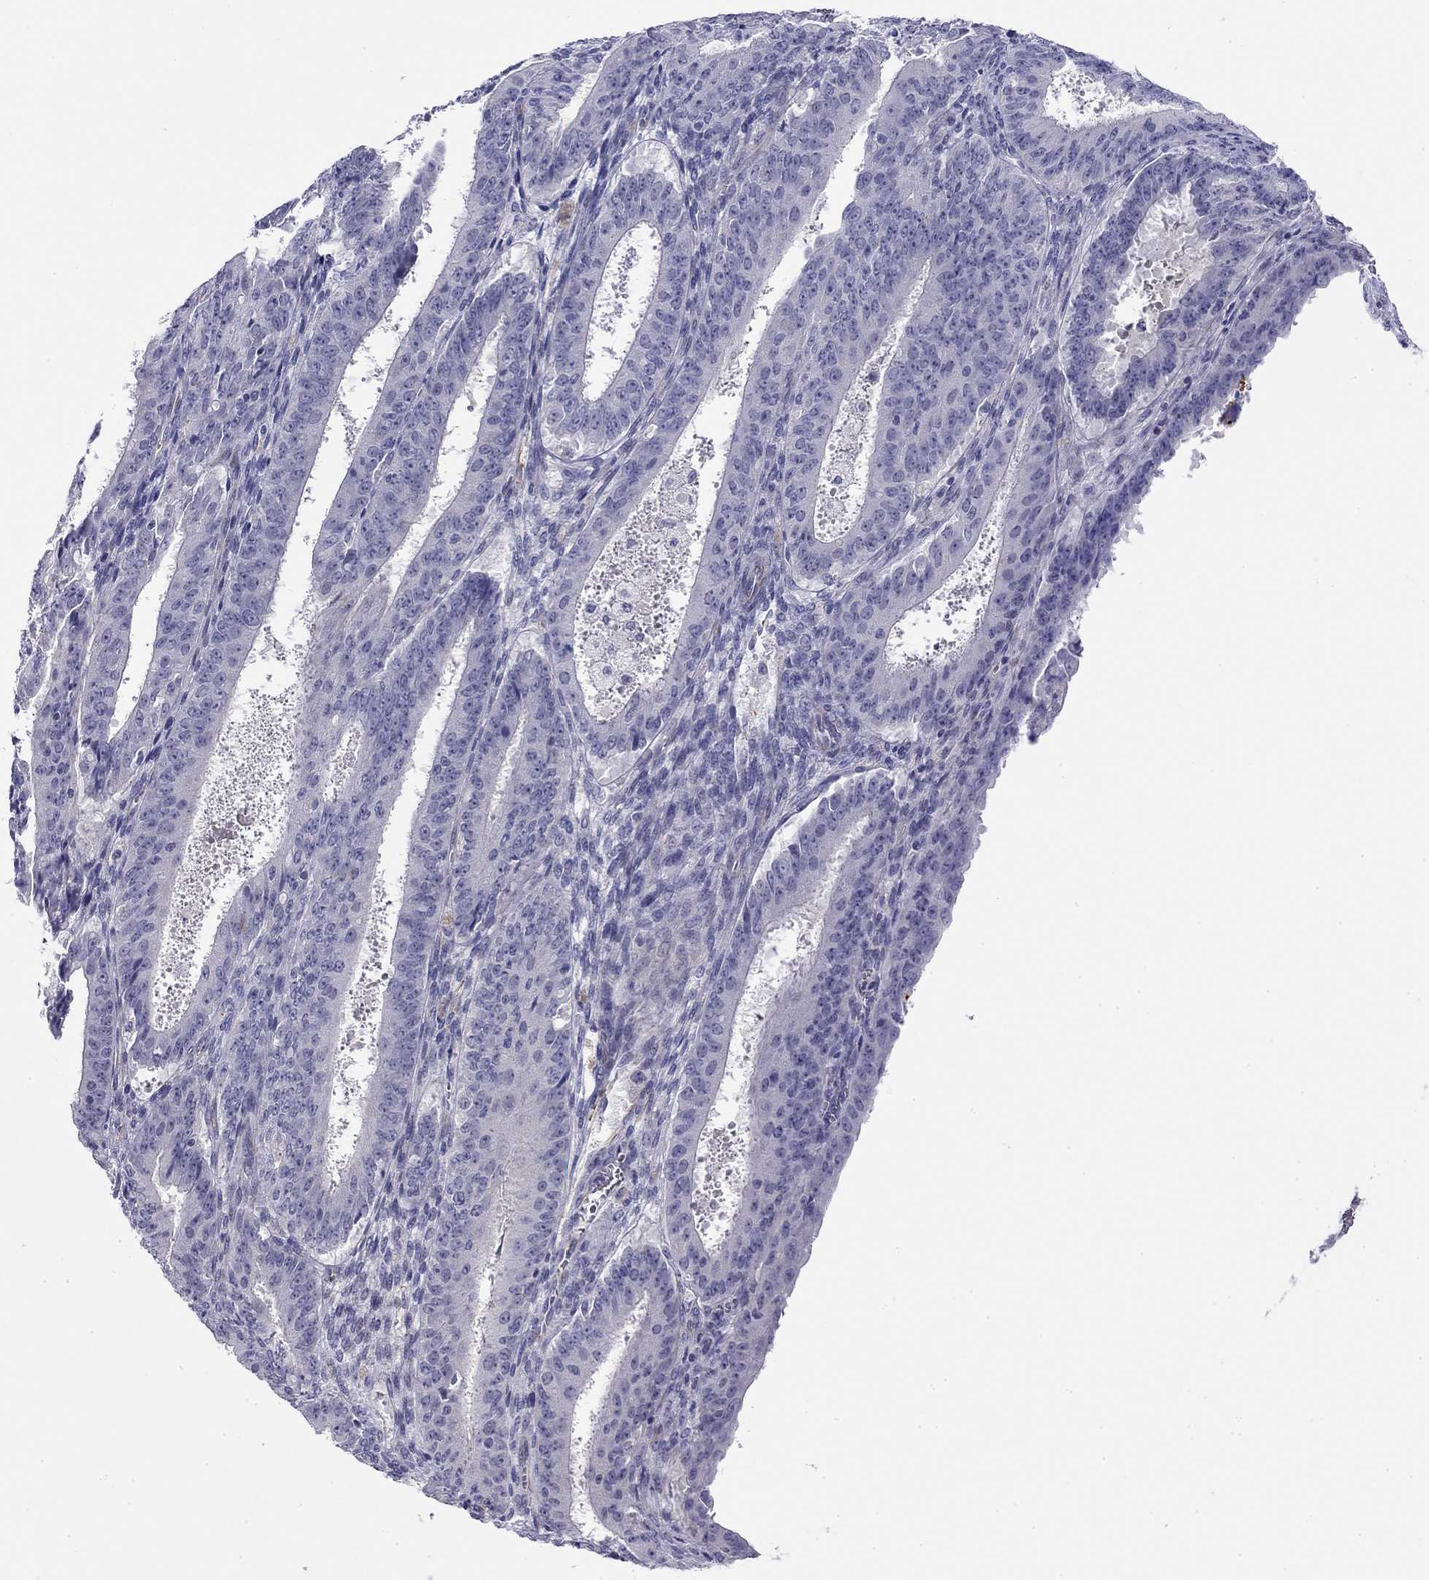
{"staining": {"intensity": "negative", "quantity": "none", "location": "none"}, "tissue": "ovarian cancer", "cell_type": "Tumor cells", "image_type": "cancer", "snomed": [{"axis": "morphology", "description": "Carcinoma, endometroid"}, {"axis": "topography", "description": "Ovary"}], "caption": "This is an immunohistochemistry histopathology image of ovarian cancer (endometroid carcinoma). There is no staining in tumor cells.", "gene": "RTL1", "patient": {"sex": "female", "age": 42}}